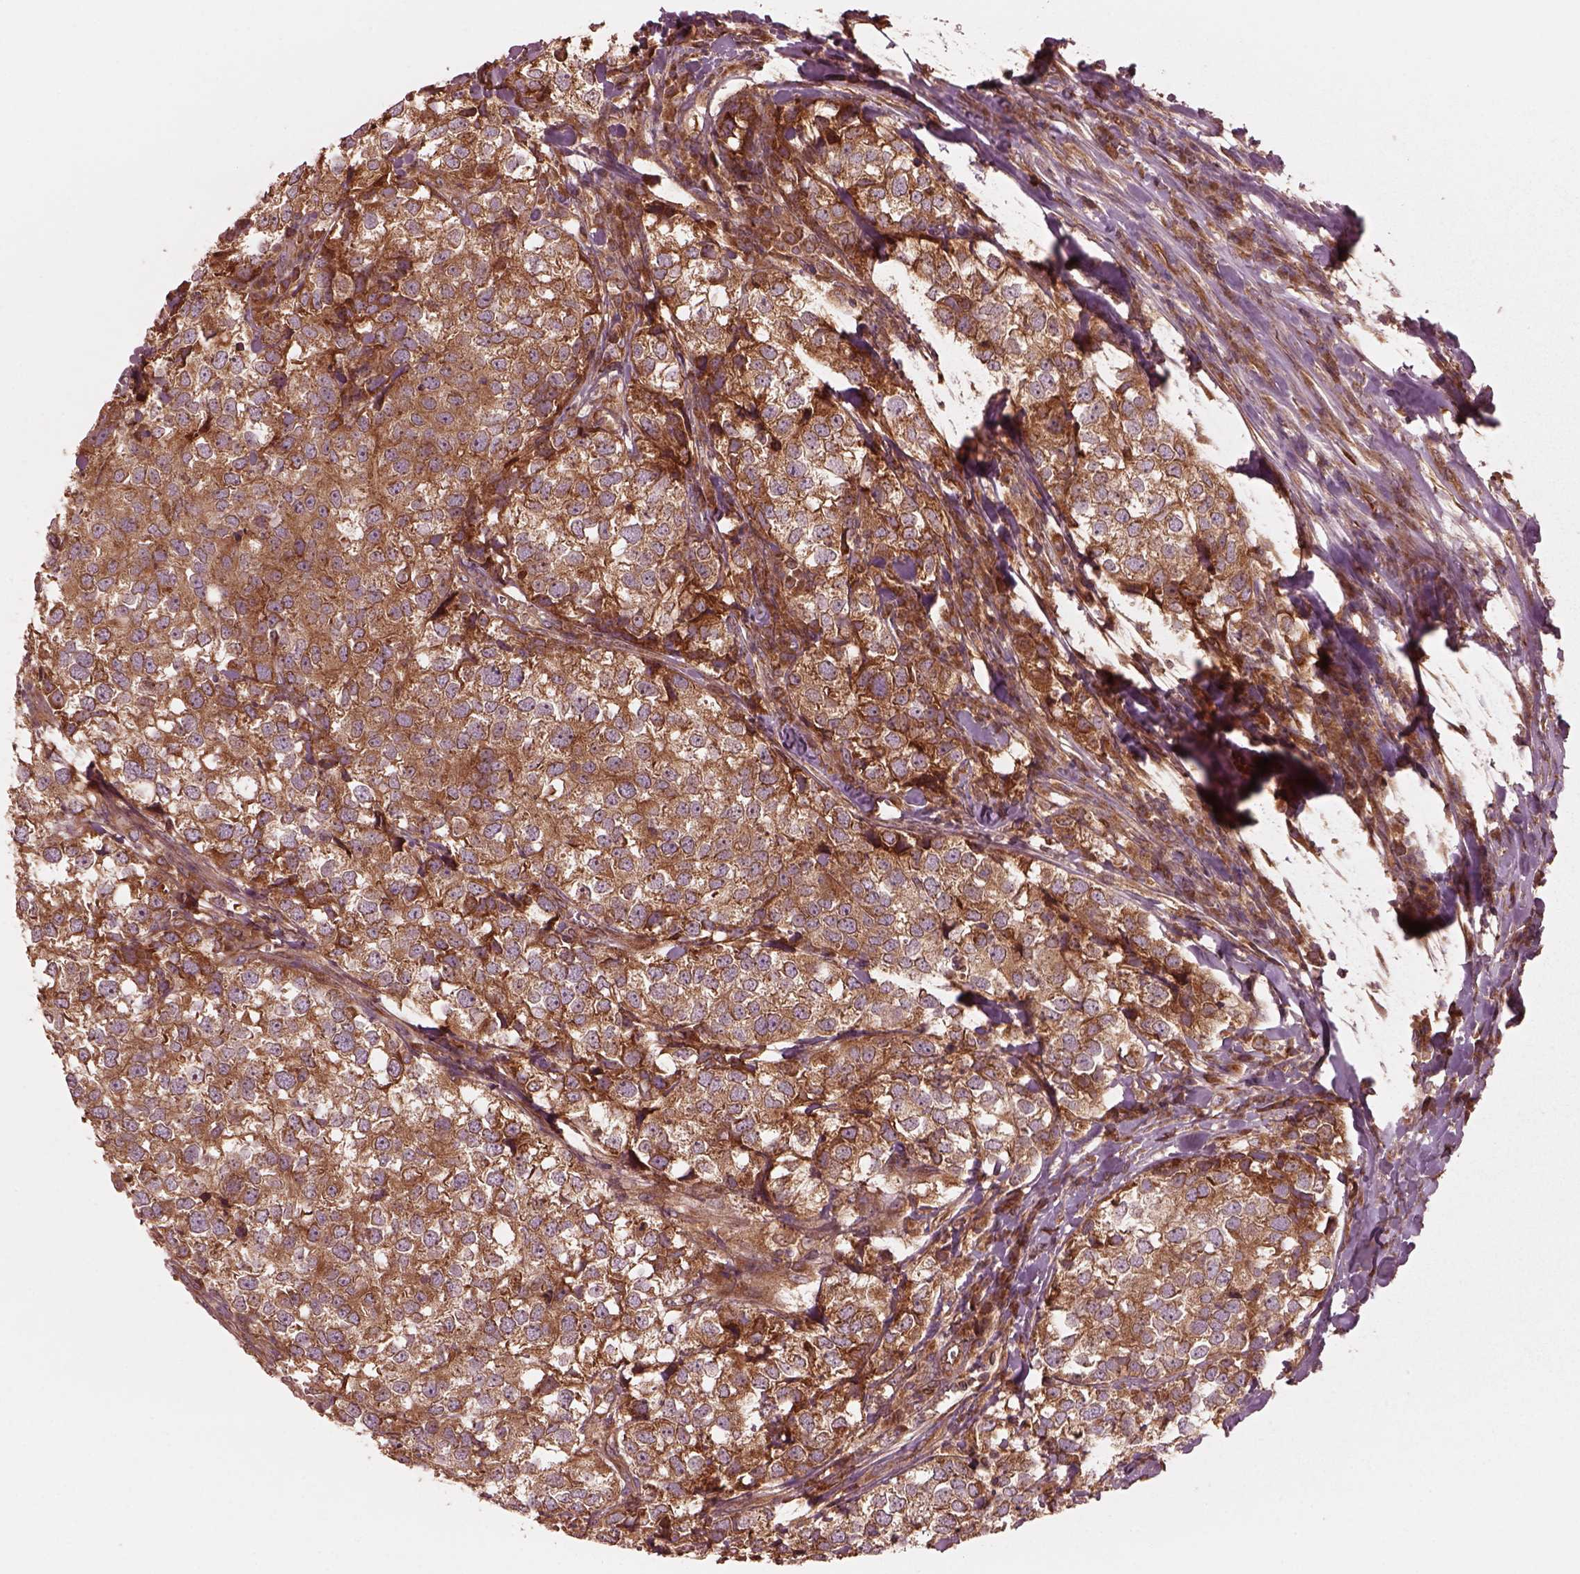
{"staining": {"intensity": "moderate", "quantity": ">75%", "location": "cytoplasmic/membranous"}, "tissue": "breast cancer", "cell_type": "Tumor cells", "image_type": "cancer", "snomed": [{"axis": "morphology", "description": "Duct carcinoma"}, {"axis": "topography", "description": "Breast"}], "caption": "Immunohistochemistry (IHC) of breast cancer shows medium levels of moderate cytoplasmic/membranous positivity in about >75% of tumor cells.", "gene": "PIK3R2", "patient": {"sex": "female", "age": 30}}